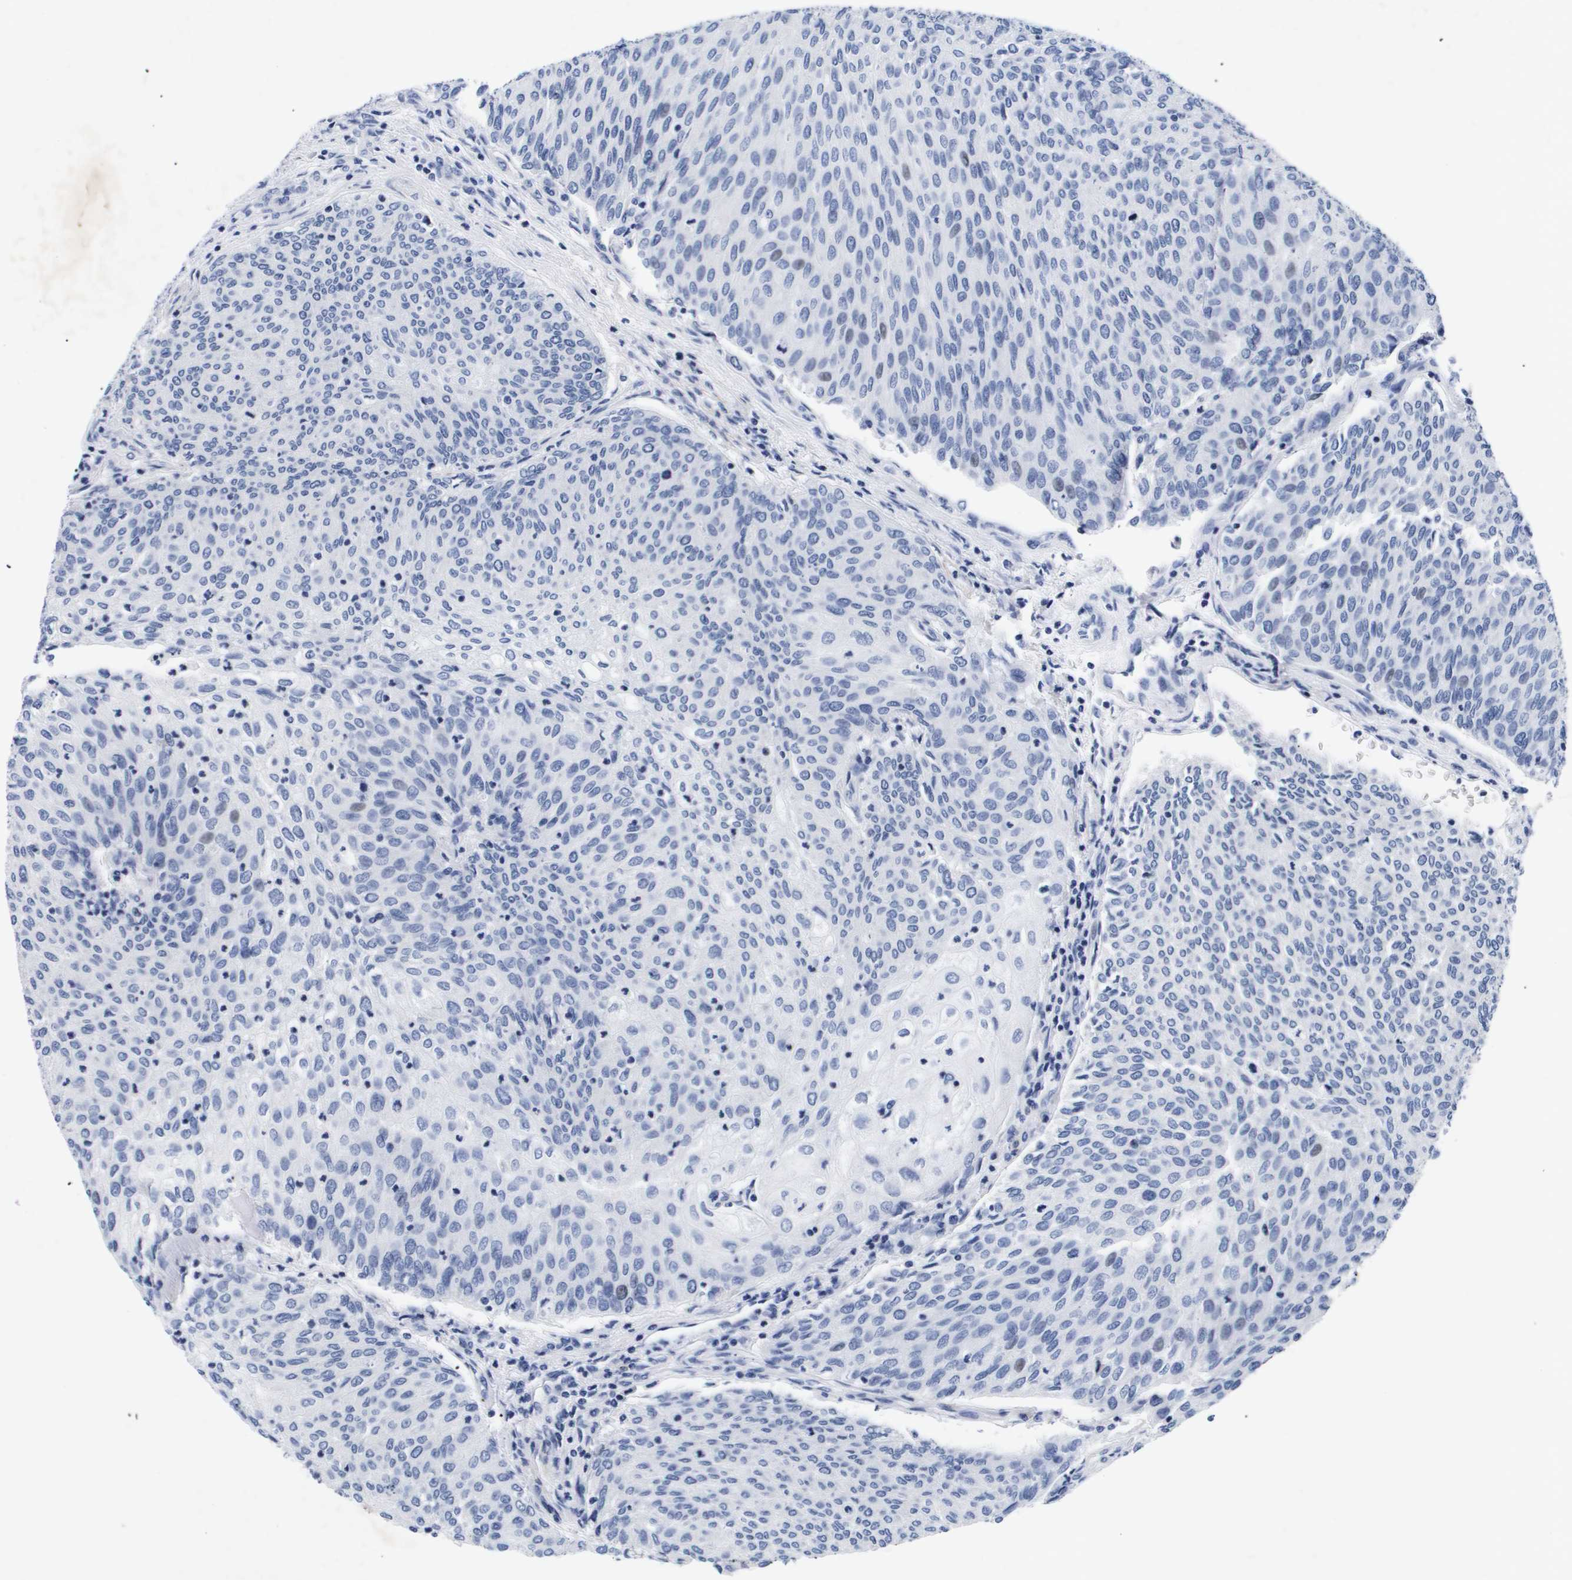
{"staining": {"intensity": "negative", "quantity": "none", "location": "none"}, "tissue": "urothelial cancer", "cell_type": "Tumor cells", "image_type": "cancer", "snomed": [{"axis": "morphology", "description": "Urothelial carcinoma, Low grade"}, {"axis": "topography", "description": "Urinary bladder"}], "caption": "This is a histopathology image of immunohistochemistry staining of urothelial cancer, which shows no positivity in tumor cells.", "gene": "SHD", "patient": {"sex": "female", "age": 79}}